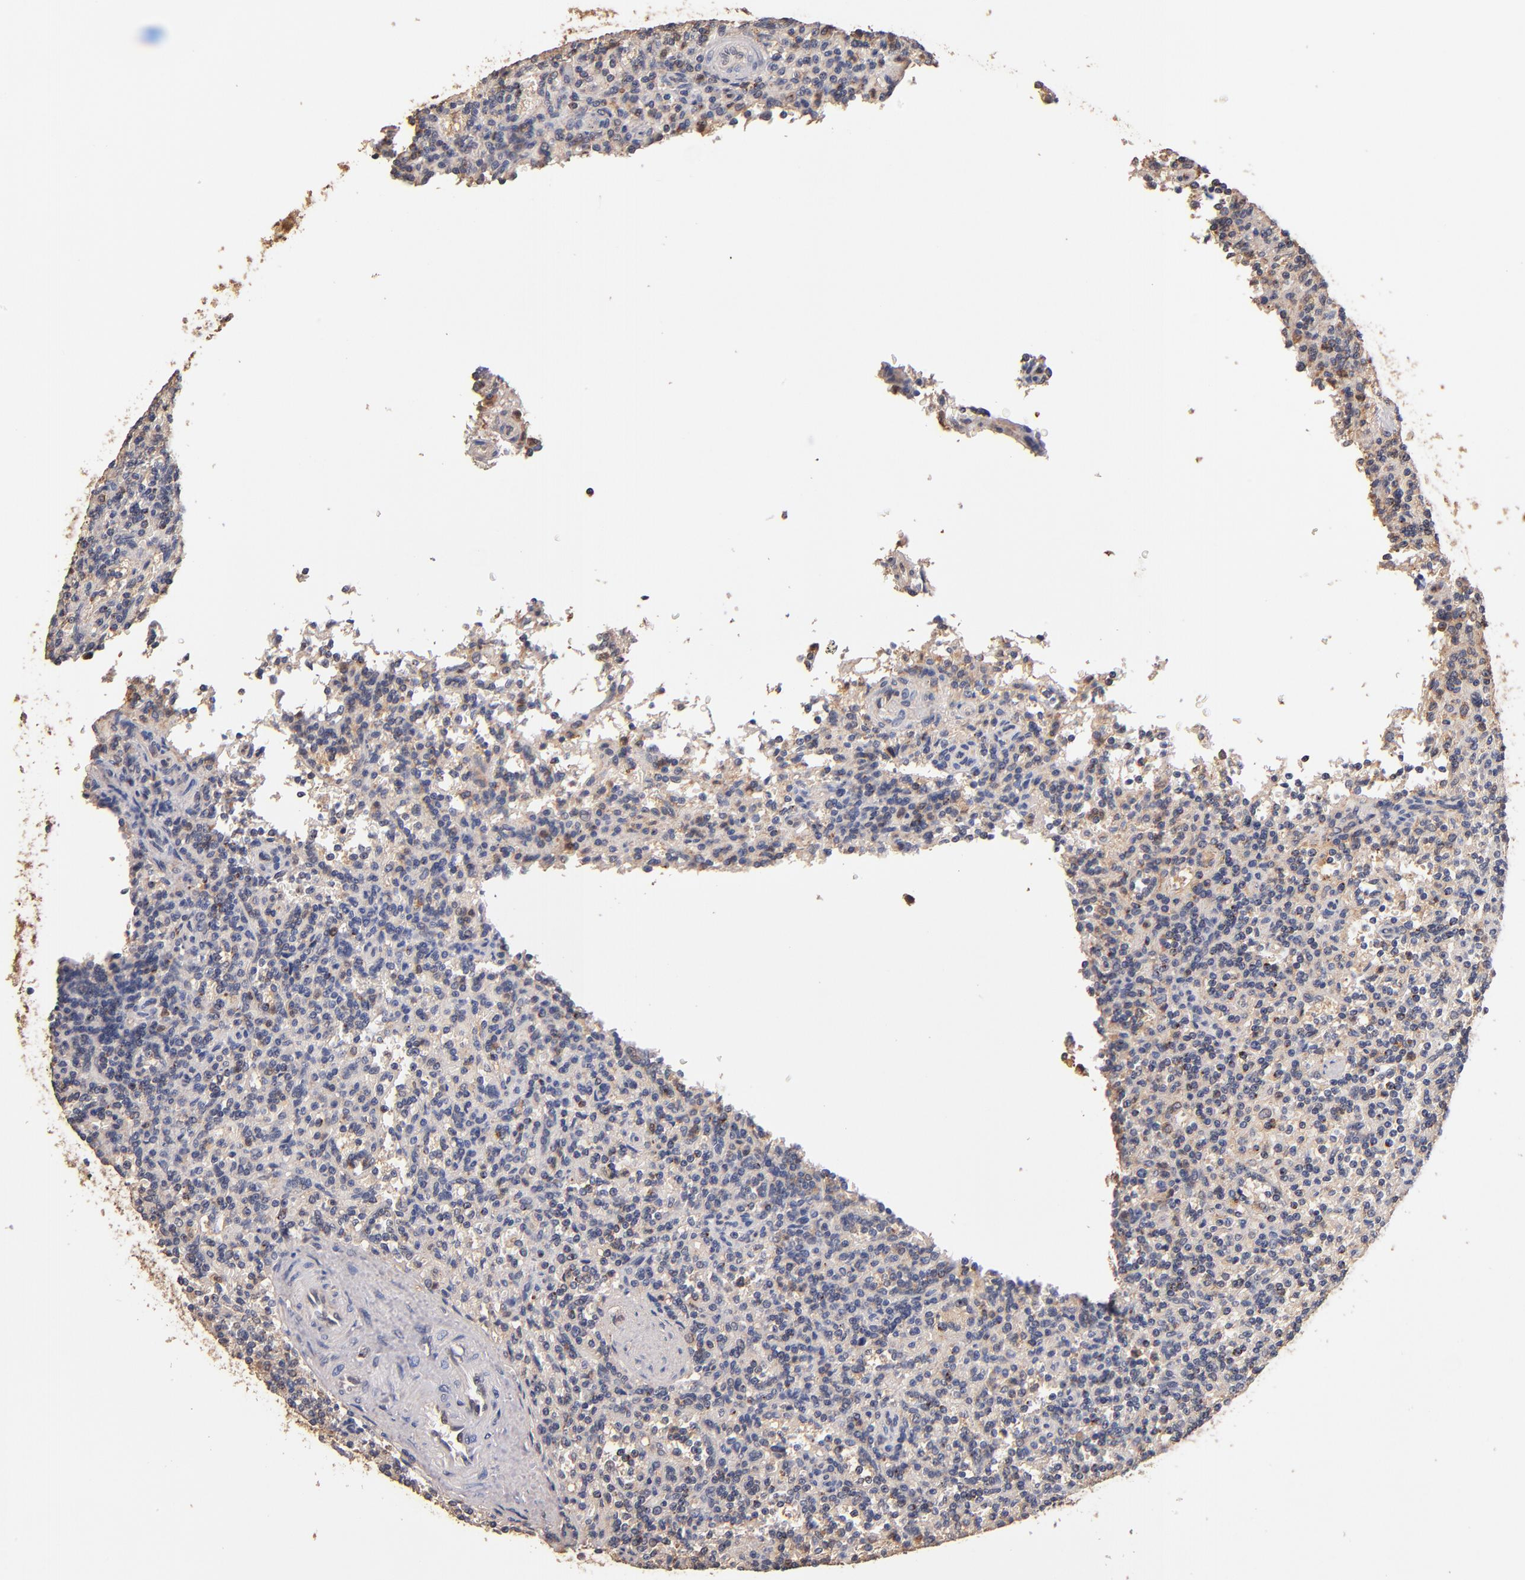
{"staining": {"intensity": "negative", "quantity": "none", "location": "none"}, "tissue": "lymphoma", "cell_type": "Tumor cells", "image_type": "cancer", "snomed": [{"axis": "morphology", "description": "Malignant lymphoma, non-Hodgkin's type, Low grade"}, {"axis": "topography", "description": "Spleen"}], "caption": "Immunohistochemical staining of human malignant lymphoma, non-Hodgkin's type (low-grade) exhibits no significant expression in tumor cells. (Stains: DAB (3,3'-diaminobenzidine) immunohistochemistry (IHC) with hematoxylin counter stain, Microscopy: brightfield microscopy at high magnification).", "gene": "RO60", "patient": {"sex": "male", "age": 73}}